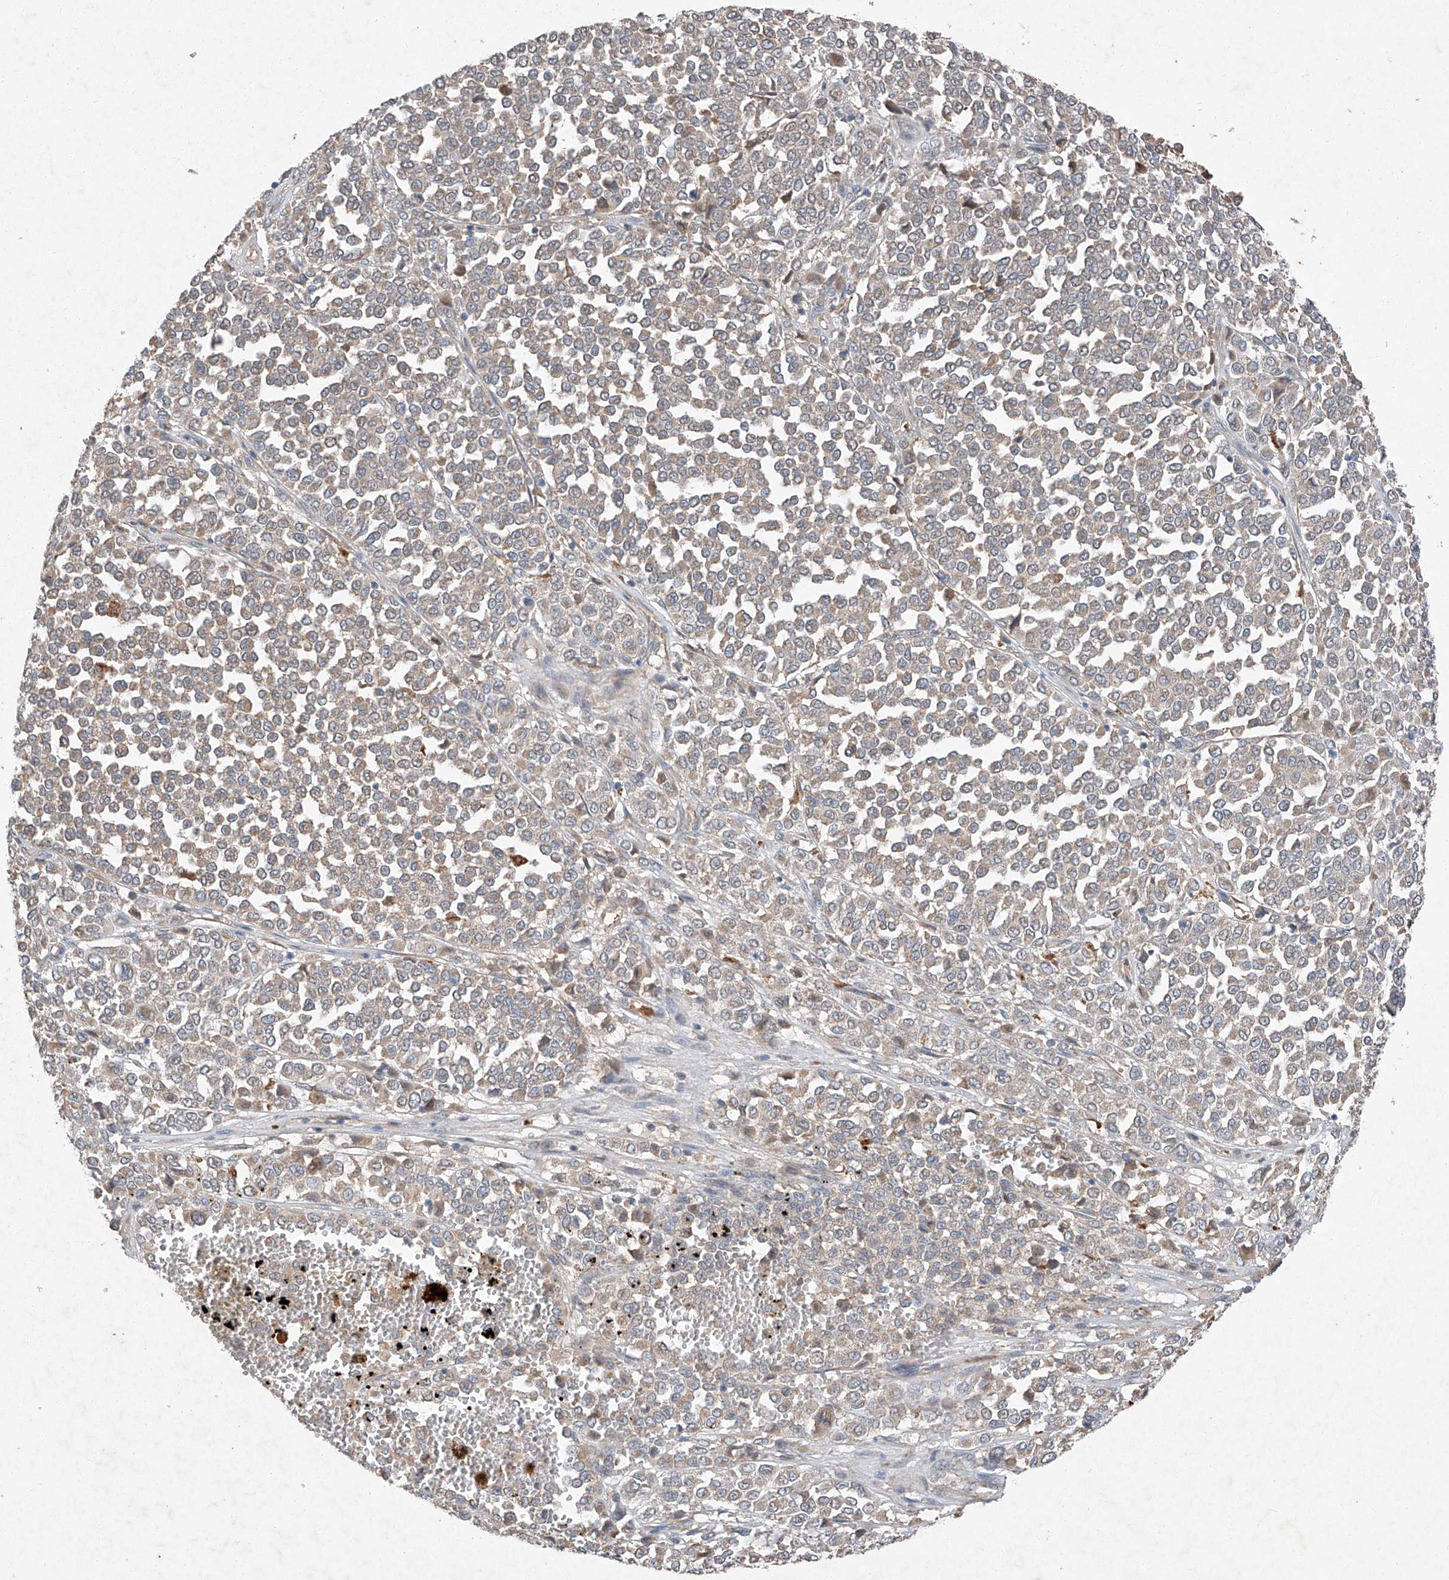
{"staining": {"intensity": "weak", "quantity": ">75%", "location": "cytoplasmic/membranous"}, "tissue": "melanoma", "cell_type": "Tumor cells", "image_type": "cancer", "snomed": [{"axis": "morphology", "description": "Malignant melanoma, Metastatic site"}, {"axis": "topography", "description": "Pancreas"}], "caption": "A micrograph of malignant melanoma (metastatic site) stained for a protein demonstrates weak cytoplasmic/membranous brown staining in tumor cells. Nuclei are stained in blue.", "gene": "RUSC1", "patient": {"sex": "female", "age": 30}}